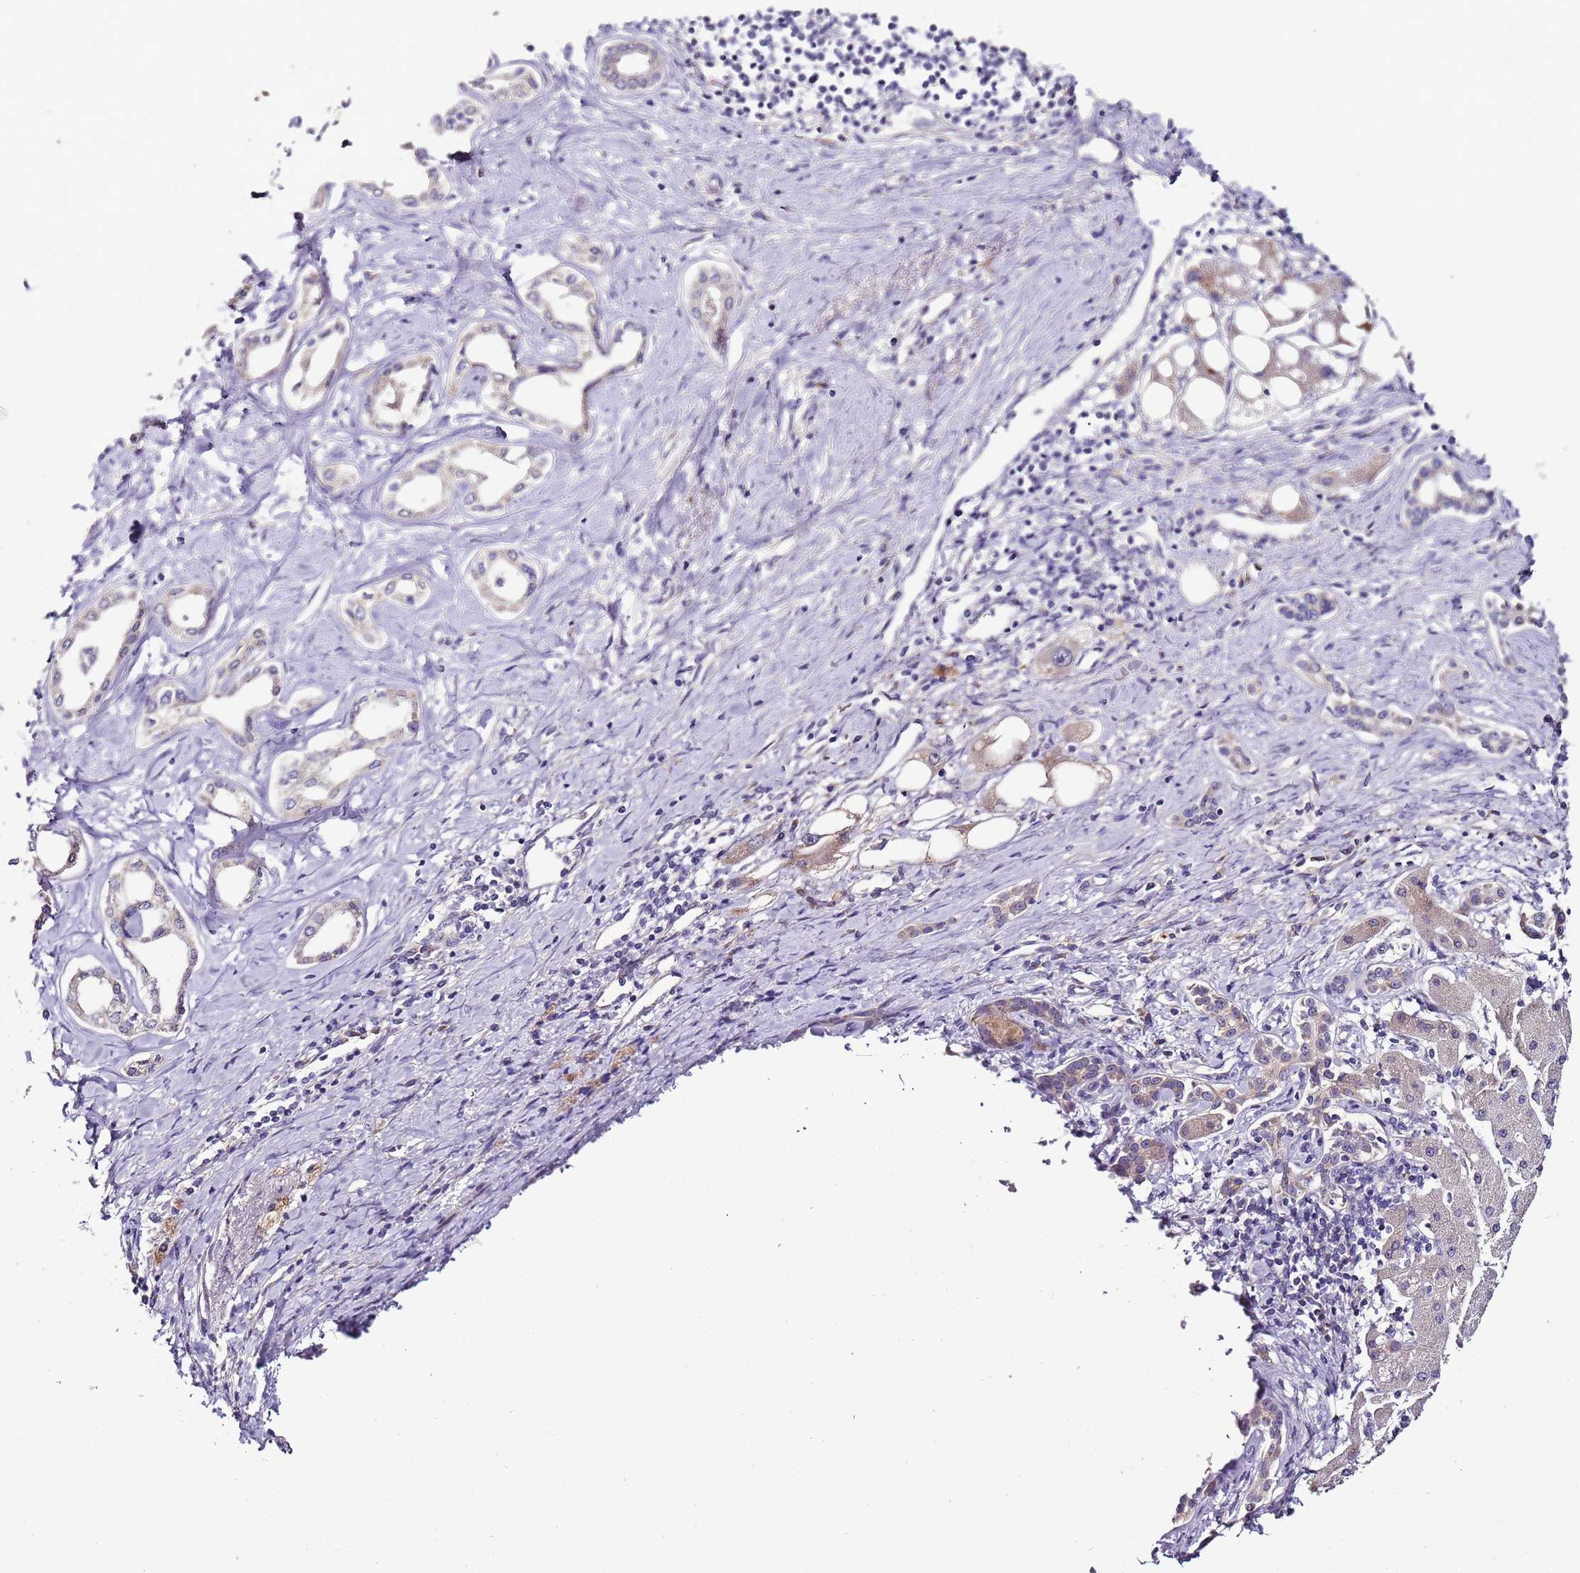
{"staining": {"intensity": "negative", "quantity": "none", "location": "none"}, "tissue": "liver cancer", "cell_type": "Tumor cells", "image_type": "cancer", "snomed": [{"axis": "morphology", "description": "Cholangiocarcinoma"}, {"axis": "topography", "description": "Liver"}], "caption": "Immunohistochemical staining of human liver cancer displays no significant expression in tumor cells.", "gene": "FAM20A", "patient": {"sex": "female", "age": 77}}